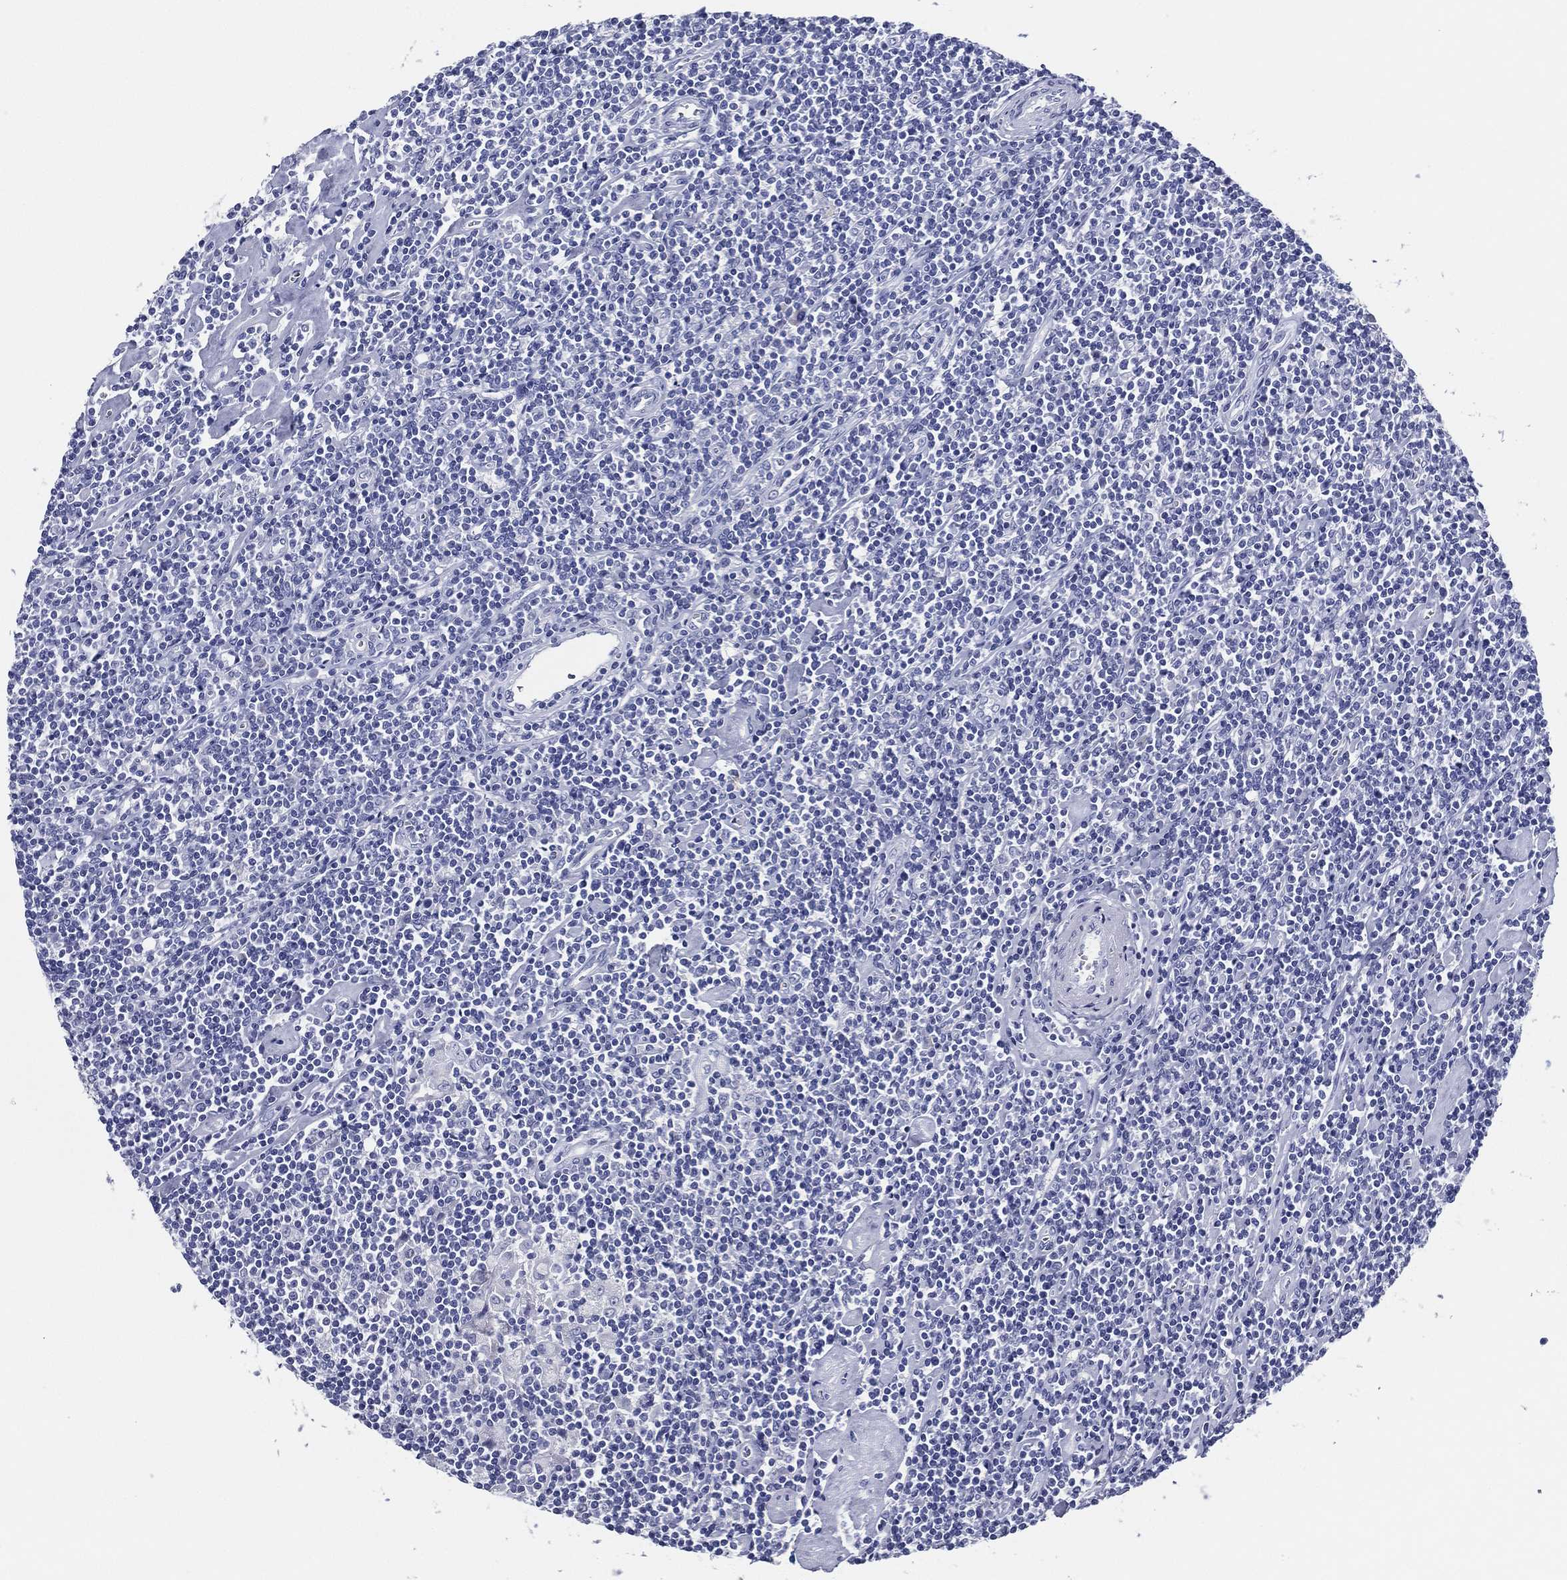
{"staining": {"intensity": "negative", "quantity": "none", "location": "none"}, "tissue": "lymphoma", "cell_type": "Tumor cells", "image_type": "cancer", "snomed": [{"axis": "morphology", "description": "Hodgkin's disease, NOS"}, {"axis": "topography", "description": "Lymph node"}], "caption": "An immunohistochemistry histopathology image of Hodgkin's disease is shown. There is no staining in tumor cells of Hodgkin's disease. Nuclei are stained in blue.", "gene": "TFAP2A", "patient": {"sex": "male", "age": 40}}